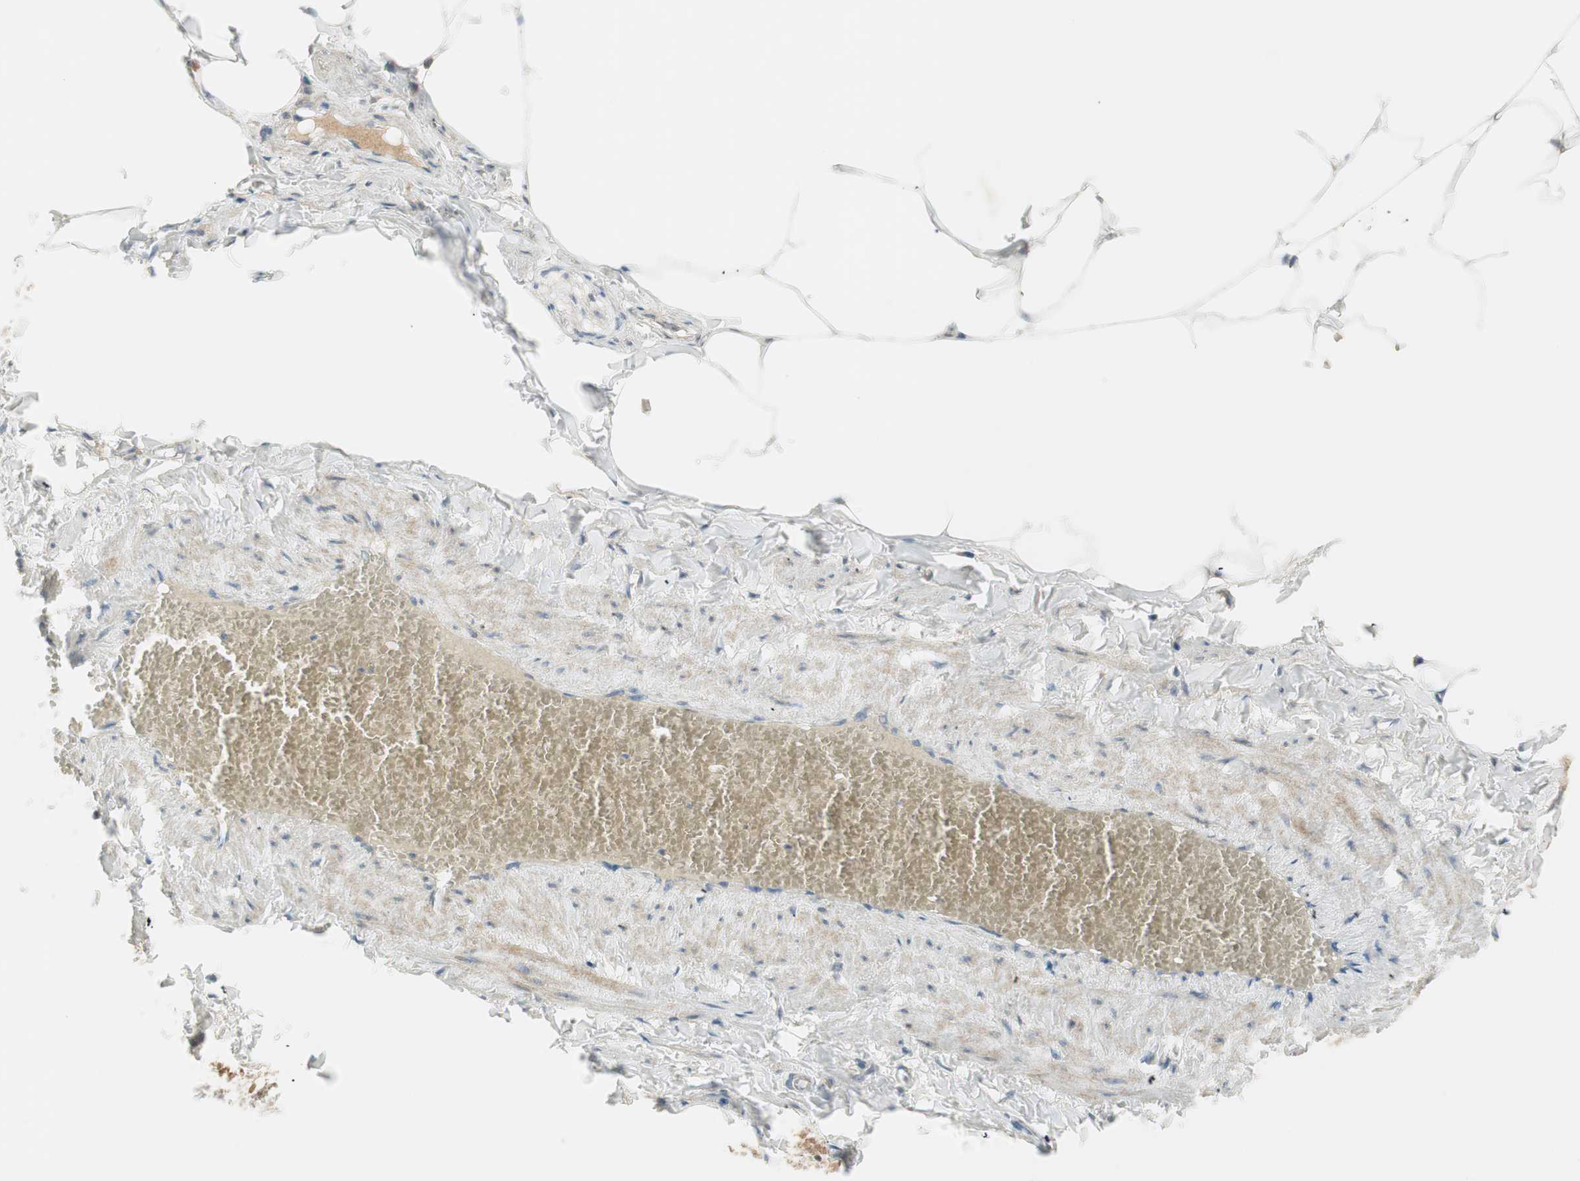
{"staining": {"intensity": "weak", "quantity": ">75%", "location": "cytoplasmic/membranous"}, "tissue": "adipose tissue", "cell_type": "Adipocytes", "image_type": "normal", "snomed": [{"axis": "morphology", "description": "Normal tissue, NOS"}, {"axis": "topography", "description": "Vascular tissue"}], "caption": "This photomicrograph demonstrates immunohistochemistry staining of unremarkable adipose tissue, with low weak cytoplasmic/membranous expression in about >75% of adipocytes.", "gene": "ABI1", "patient": {"sex": "male", "age": 41}}